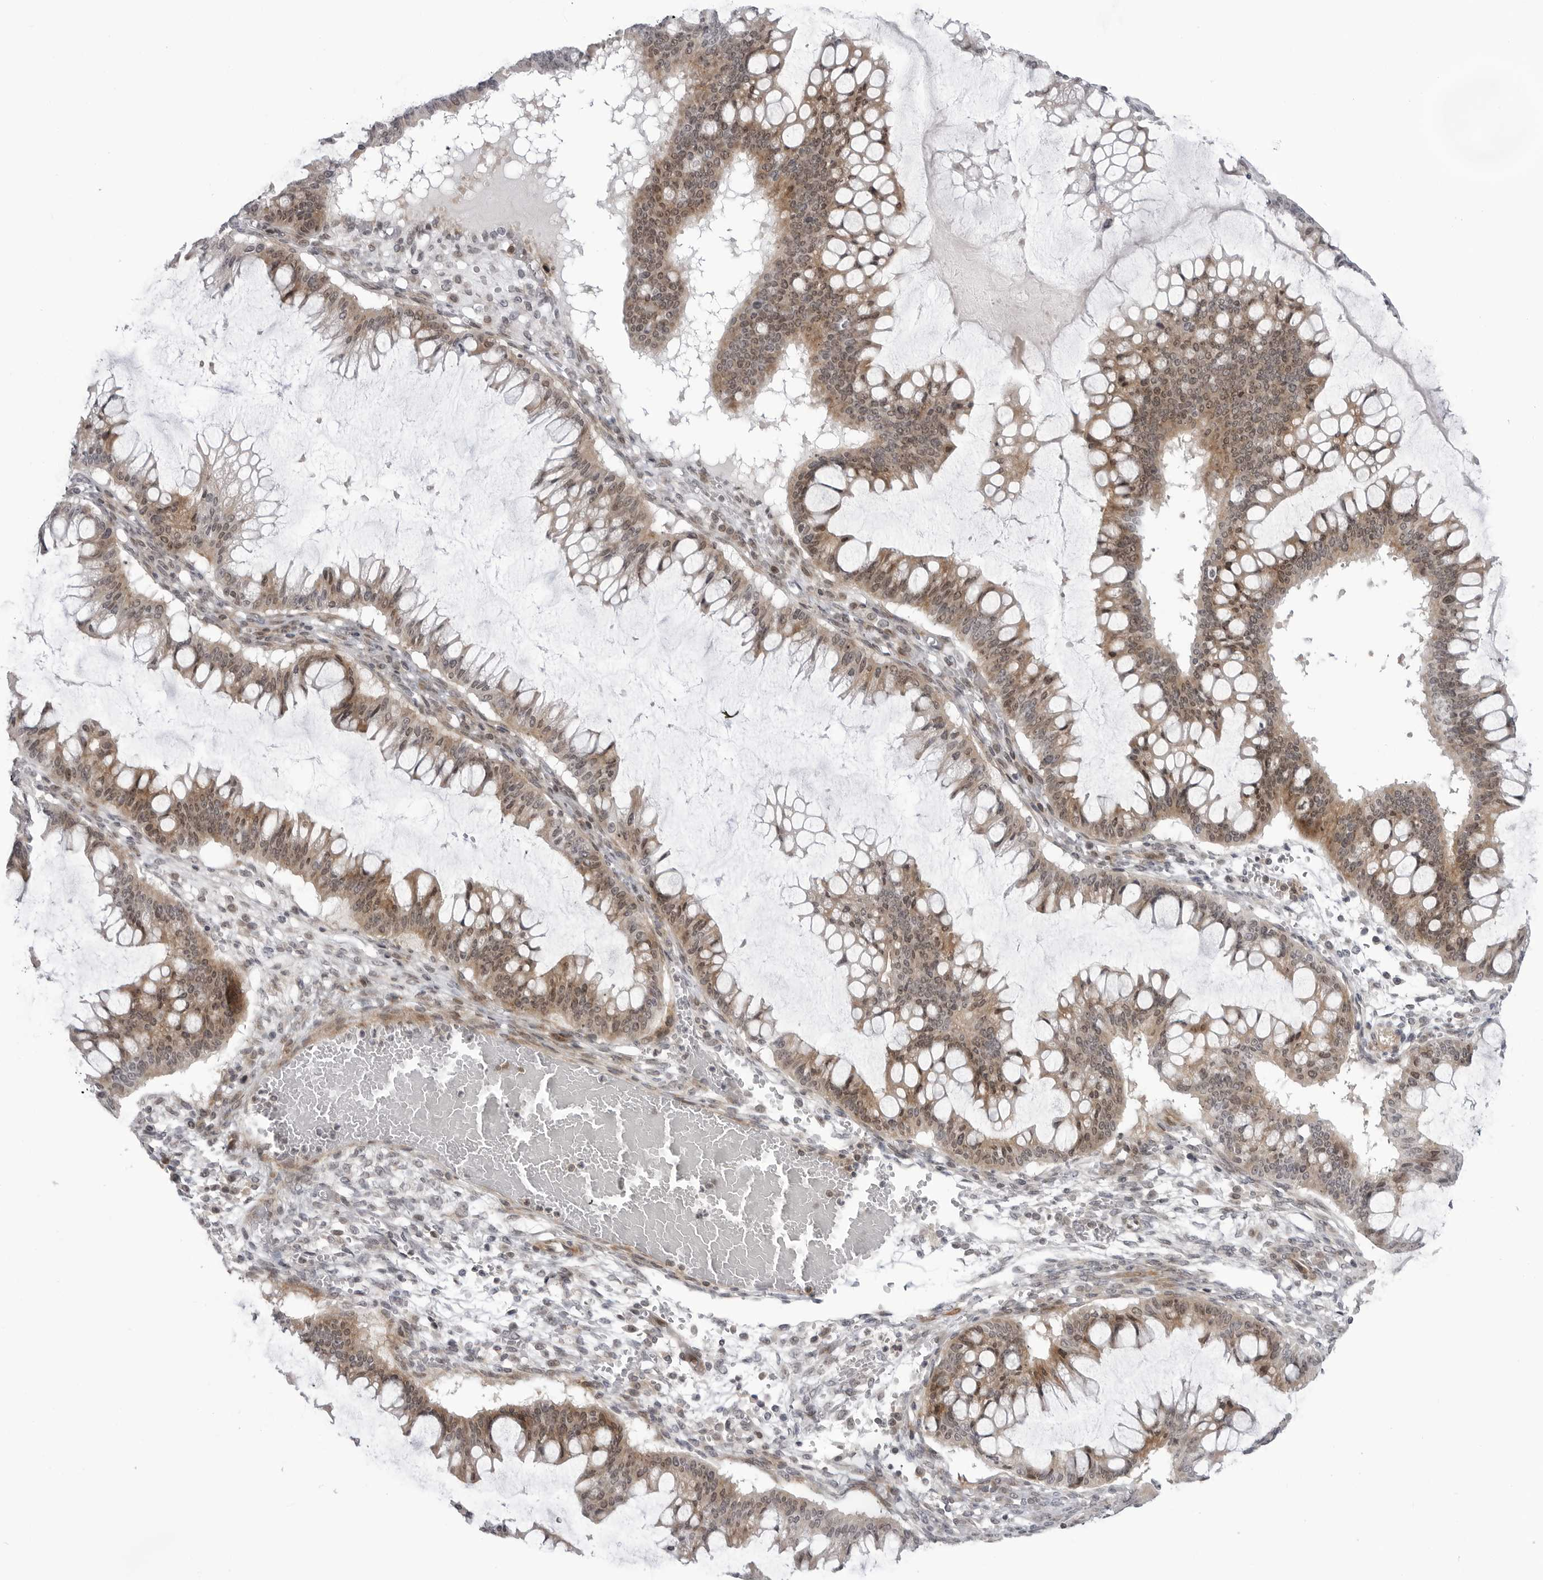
{"staining": {"intensity": "moderate", "quantity": ">75%", "location": "cytoplasmic/membranous"}, "tissue": "ovarian cancer", "cell_type": "Tumor cells", "image_type": "cancer", "snomed": [{"axis": "morphology", "description": "Cystadenocarcinoma, mucinous, NOS"}, {"axis": "topography", "description": "Ovary"}], "caption": "Ovarian mucinous cystadenocarcinoma stained for a protein exhibits moderate cytoplasmic/membranous positivity in tumor cells. The protein is stained brown, and the nuclei are stained in blue (DAB IHC with brightfield microscopy, high magnification).", "gene": "ADAMTS5", "patient": {"sex": "female", "age": 73}}